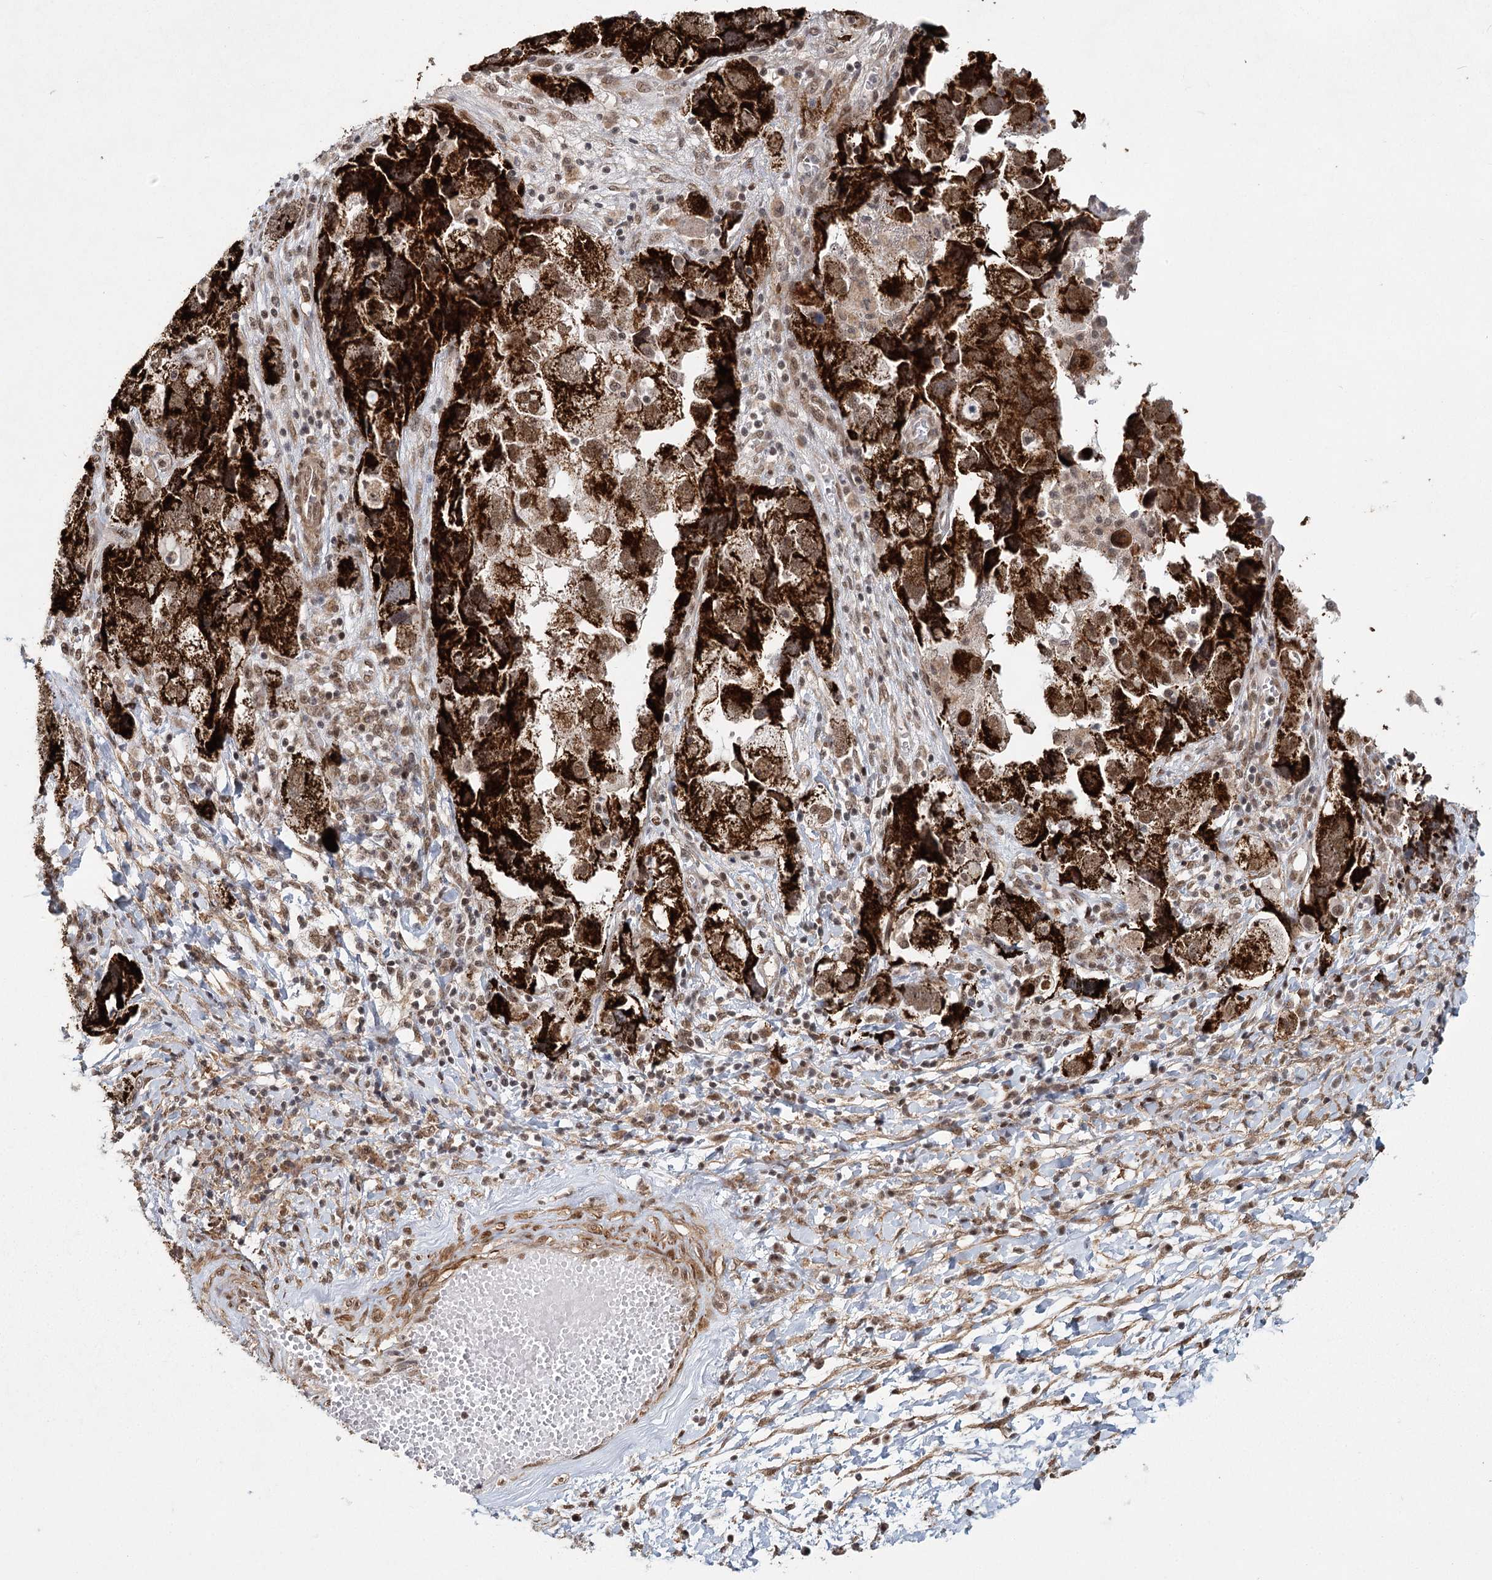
{"staining": {"intensity": "strong", "quantity": ">75%", "location": "cytoplasmic/membranous"}, "tissue": "ovarian cancer", "cell_type": "Tumor cells", "image_type": "cancer", "snomed": [{"axis": "morphology", "description": "Carcinoma, NOS"}, {"axis": "morphology", "description": "Cystadenocarcinoma, serous, NOS"}, {"axis": "topography", "description": "Ovary"}], "caption": "DAB (3,3'-diaminobenzidine) immunohistochemical staining of ovarian cancer shows strong cytoplasmic/membranous protein positivity in about >75% of tumor cells.", "gene": "ZCCHC24", "patient": {"sex": "female", "age": 69}}